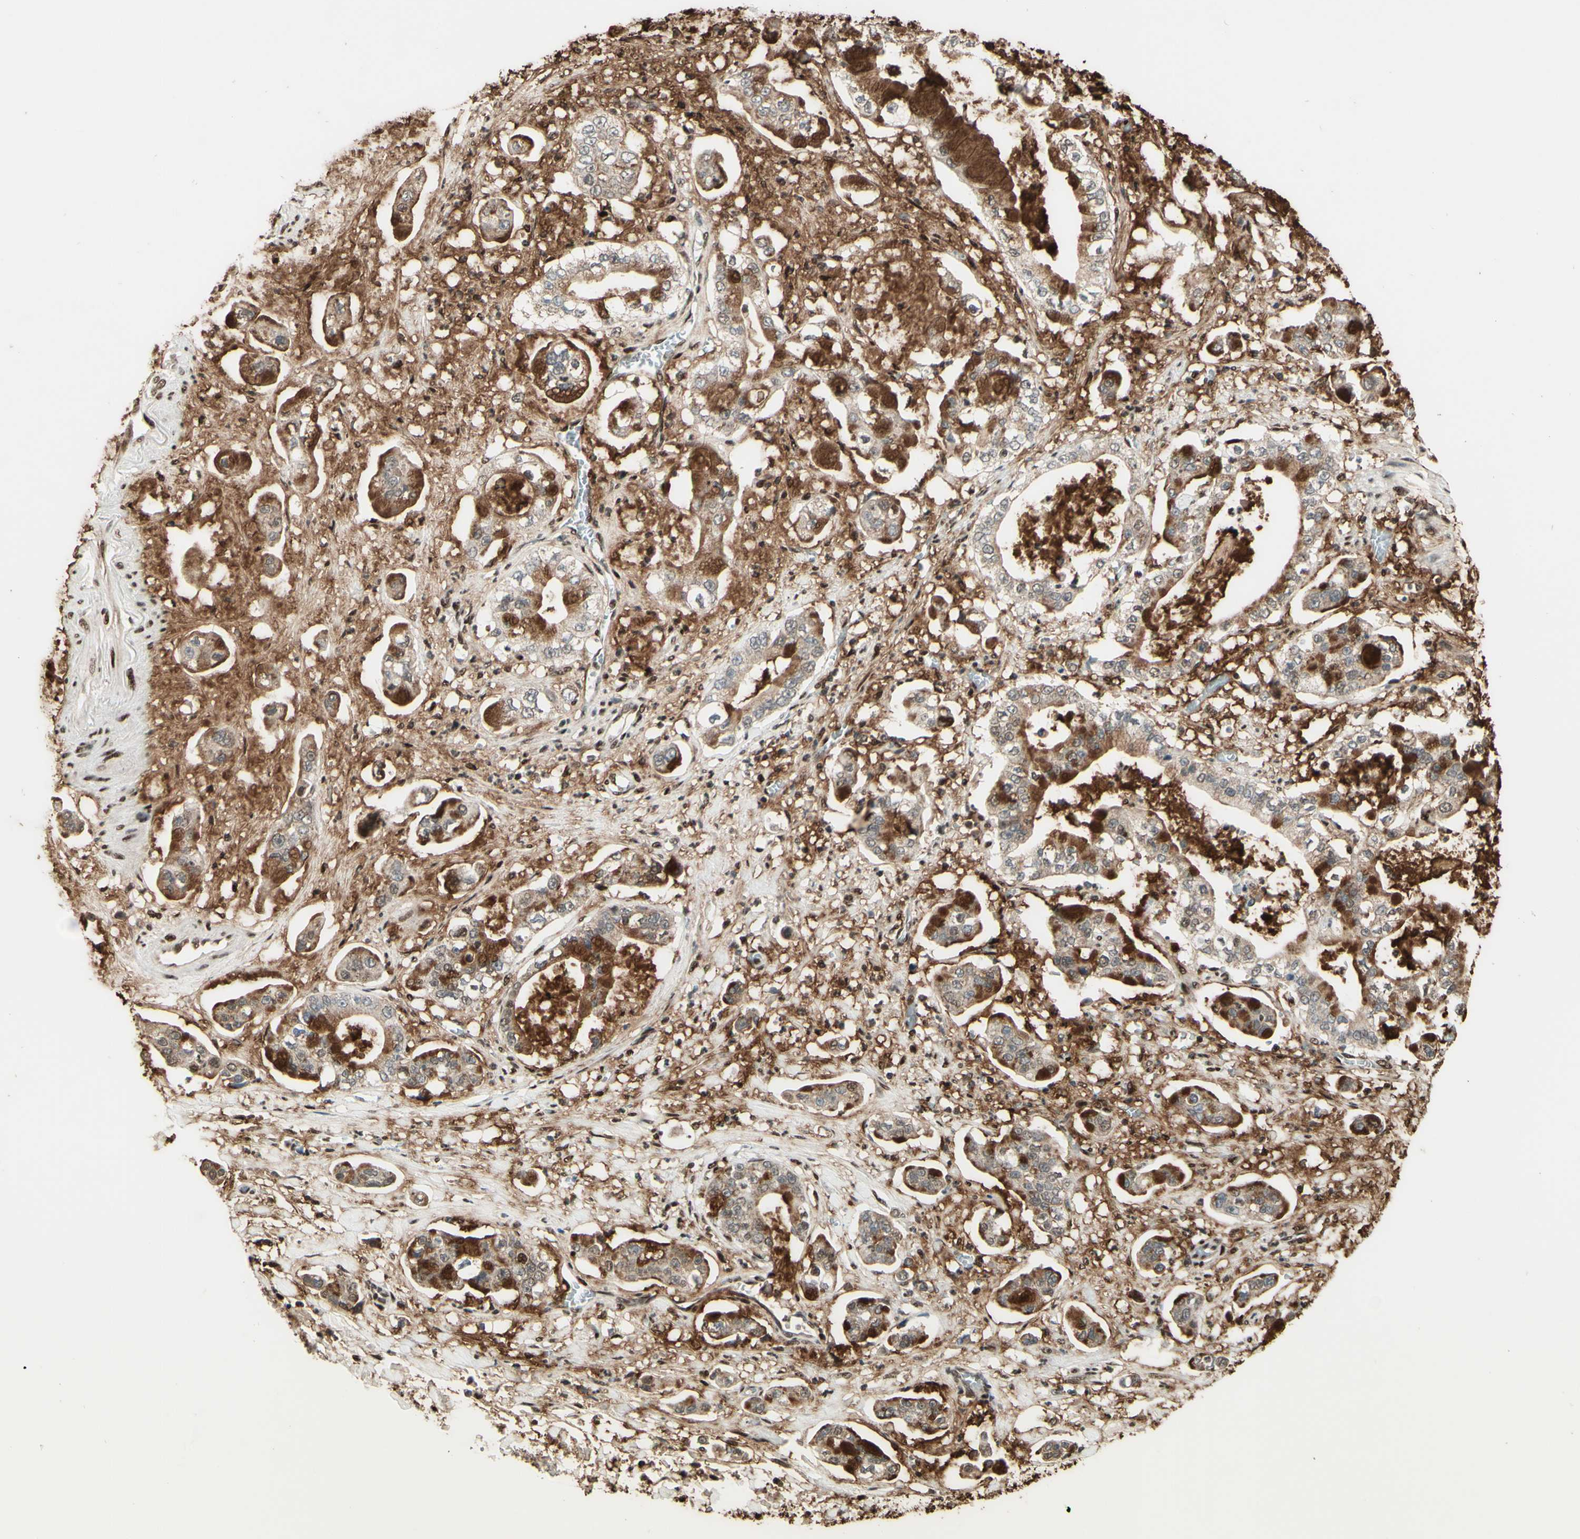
{"staining": {"intensity": "weak", "quantity": "25%-75%", "location": "cytoplasmic/membranous"}, "tissue": "stomach cancer", "cell_type": "Tumor cells", "image_type": "cancer", "snomed": [{"axis": "morphology", "description": "Adenocarcinoma, NOS"}, {"axis": "topography", "description": "Stomach"}], "caption": "This is a histology image of immunohistochemistry (IHC) staining of adenocarcinoma (stomach), which shows weak expression in the cytoplasmic/membranous of tumor cells.", "gene": "NR3C1", "patient": {"sex": "male", "age": 76}}